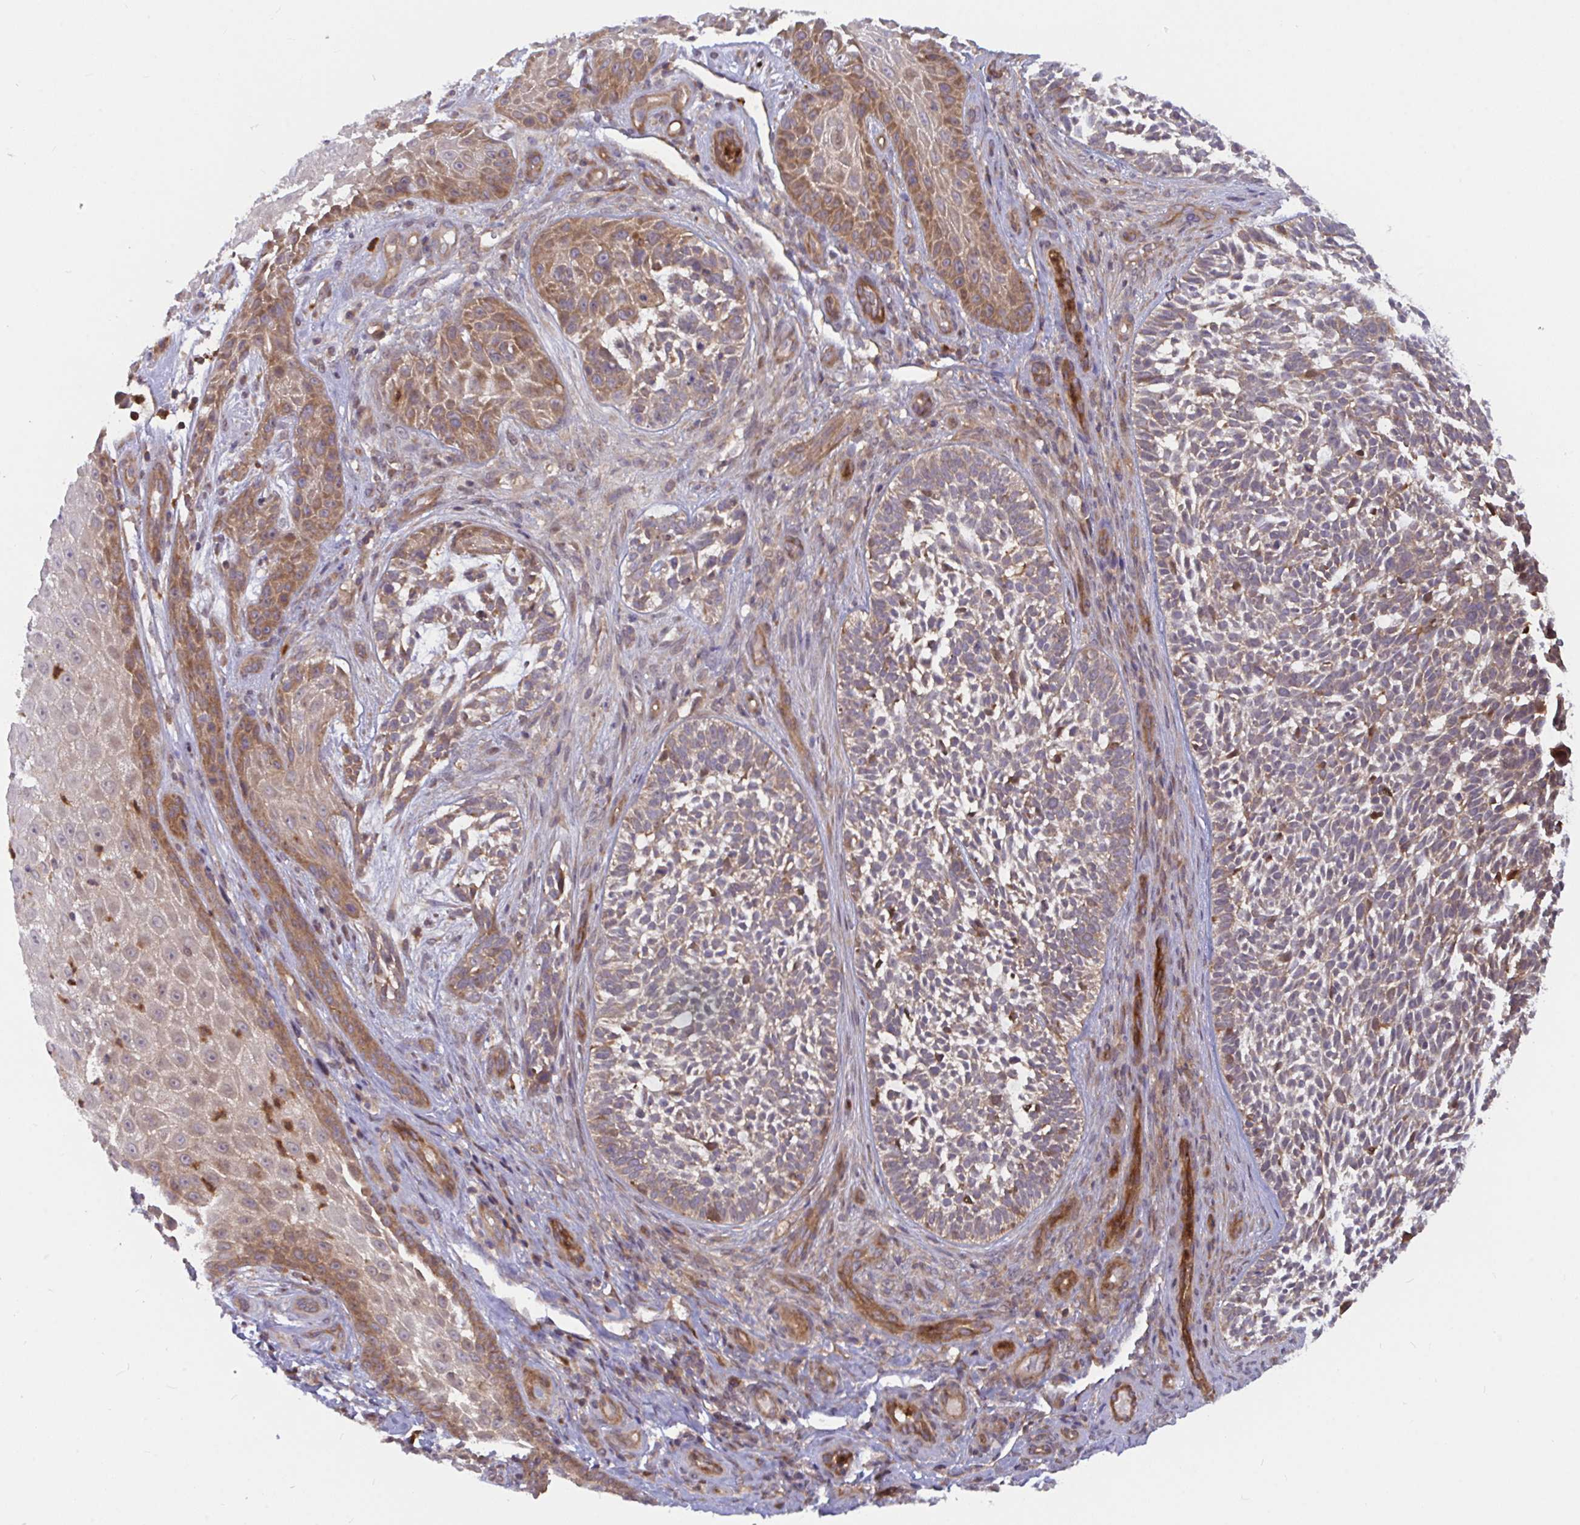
{"staining": {"intensity": "moderate", "quantity": ">75%", "location": "cytoplasmic/membranous"}, "tissue": "skin cancer", "cell_type": "Tumor cells", "image_type": "cancer", "snomed": [{"axis": "morphology", "description": "Basal cell carcinoma"}, {"axis": "topography", "description": "Skin"}, {"axis": "topography", "description": "Skin, foot"}], "caption": "A medium amount of moderate cytoplasmic/membranous positivity is present in about >75% of tumor cells in basal cell carcinoma (skin) tissue.", "gene": "LMNTD2", "patient": {"sex": "female", "age": 77}}